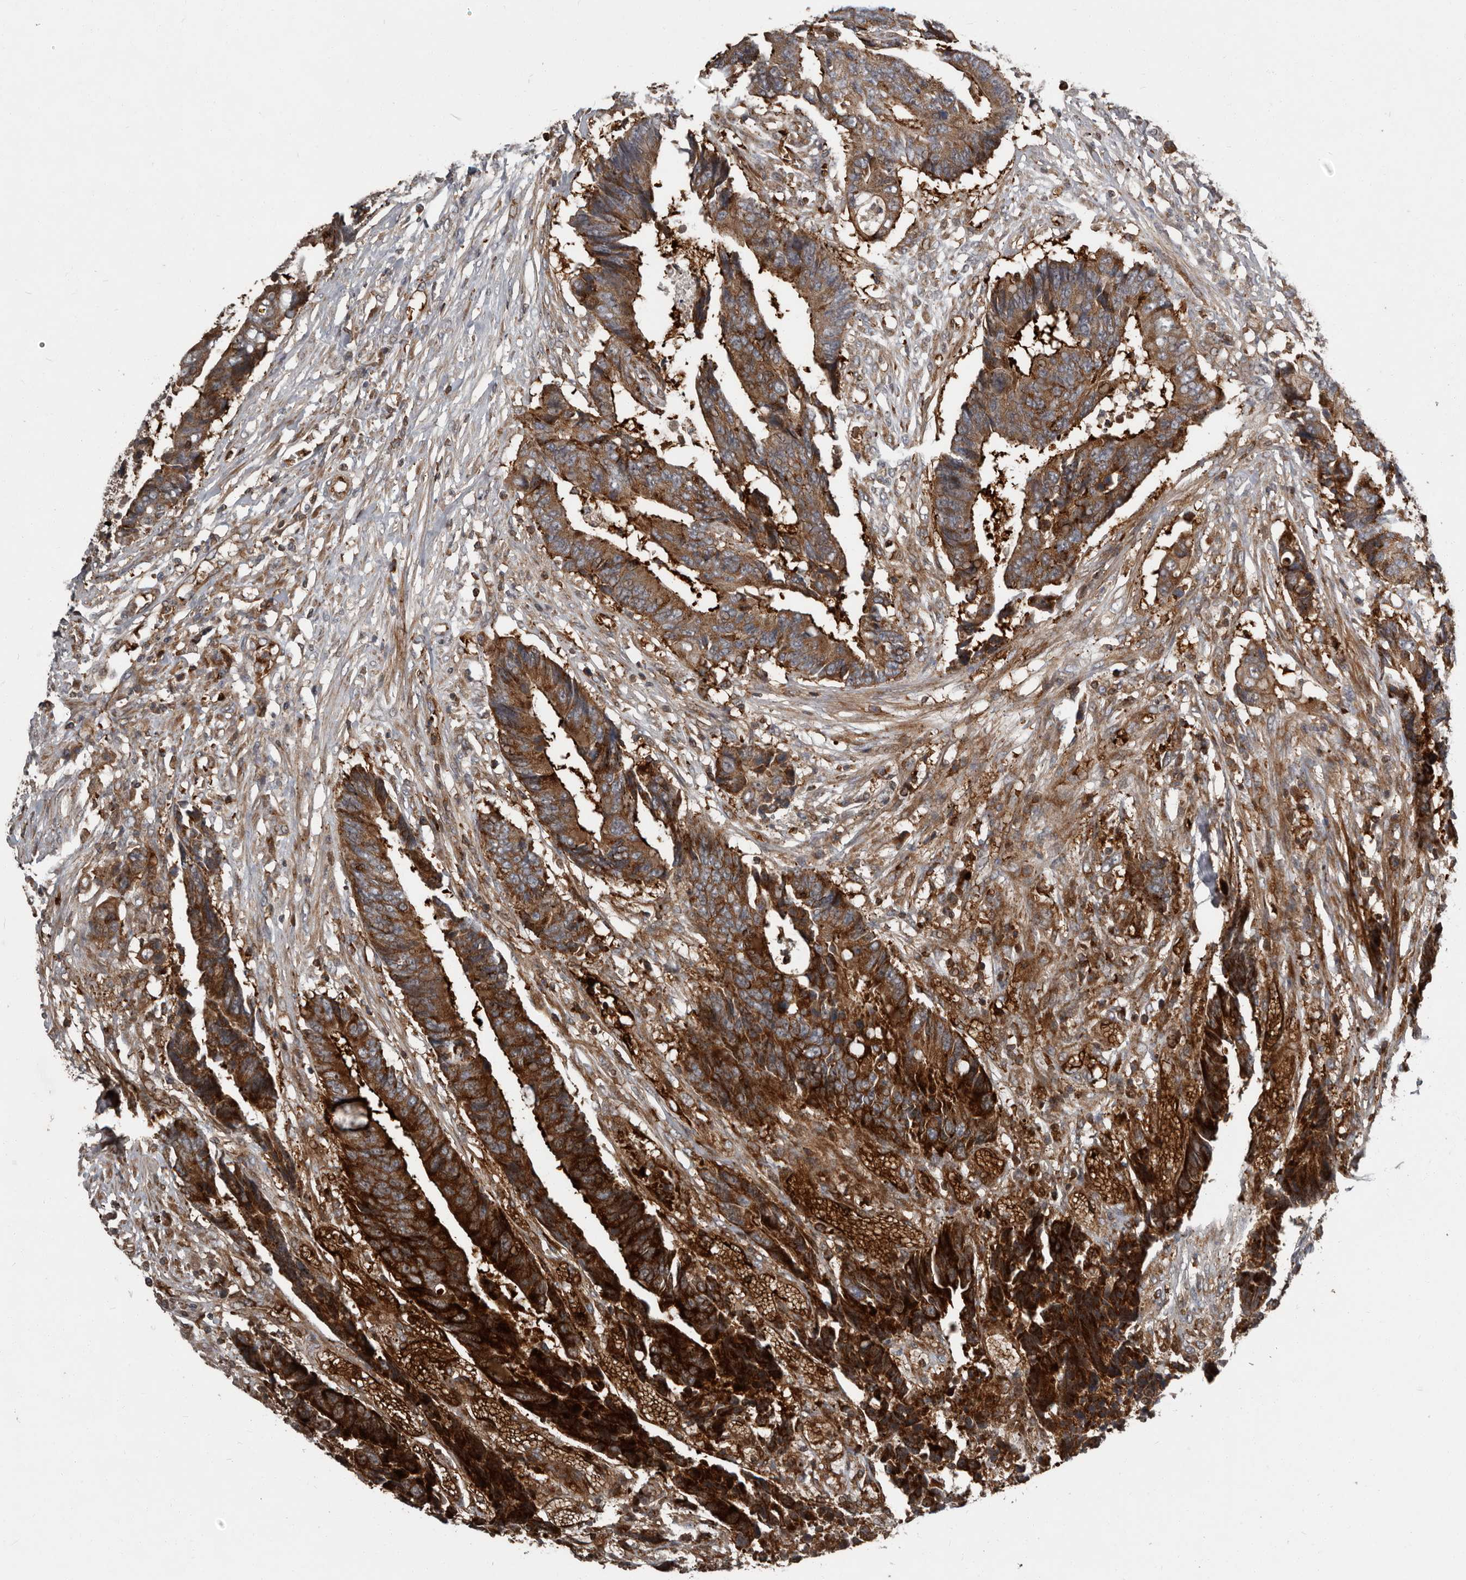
{"staining": {"intensity": "strong", "quantity": ">75%", "location": "cytoplasmic/membranous"}, "tissue": "colorectal cancer", "cell_type": "Tumor cells", "image_type": "cancer", "snomed": [{"axis": "morphology", "description": "Adenocarcinoma, NOS"}, {"axis": "topography", "description": "Rectum"}], "caption": "Strong cytoplasmic/membranous positivity is appreciated in about >75% of tumor cells in adenocarcinoma (colorectal).", "gene": "FBXO31", "patient": {"sex": "male", "age": 84}}